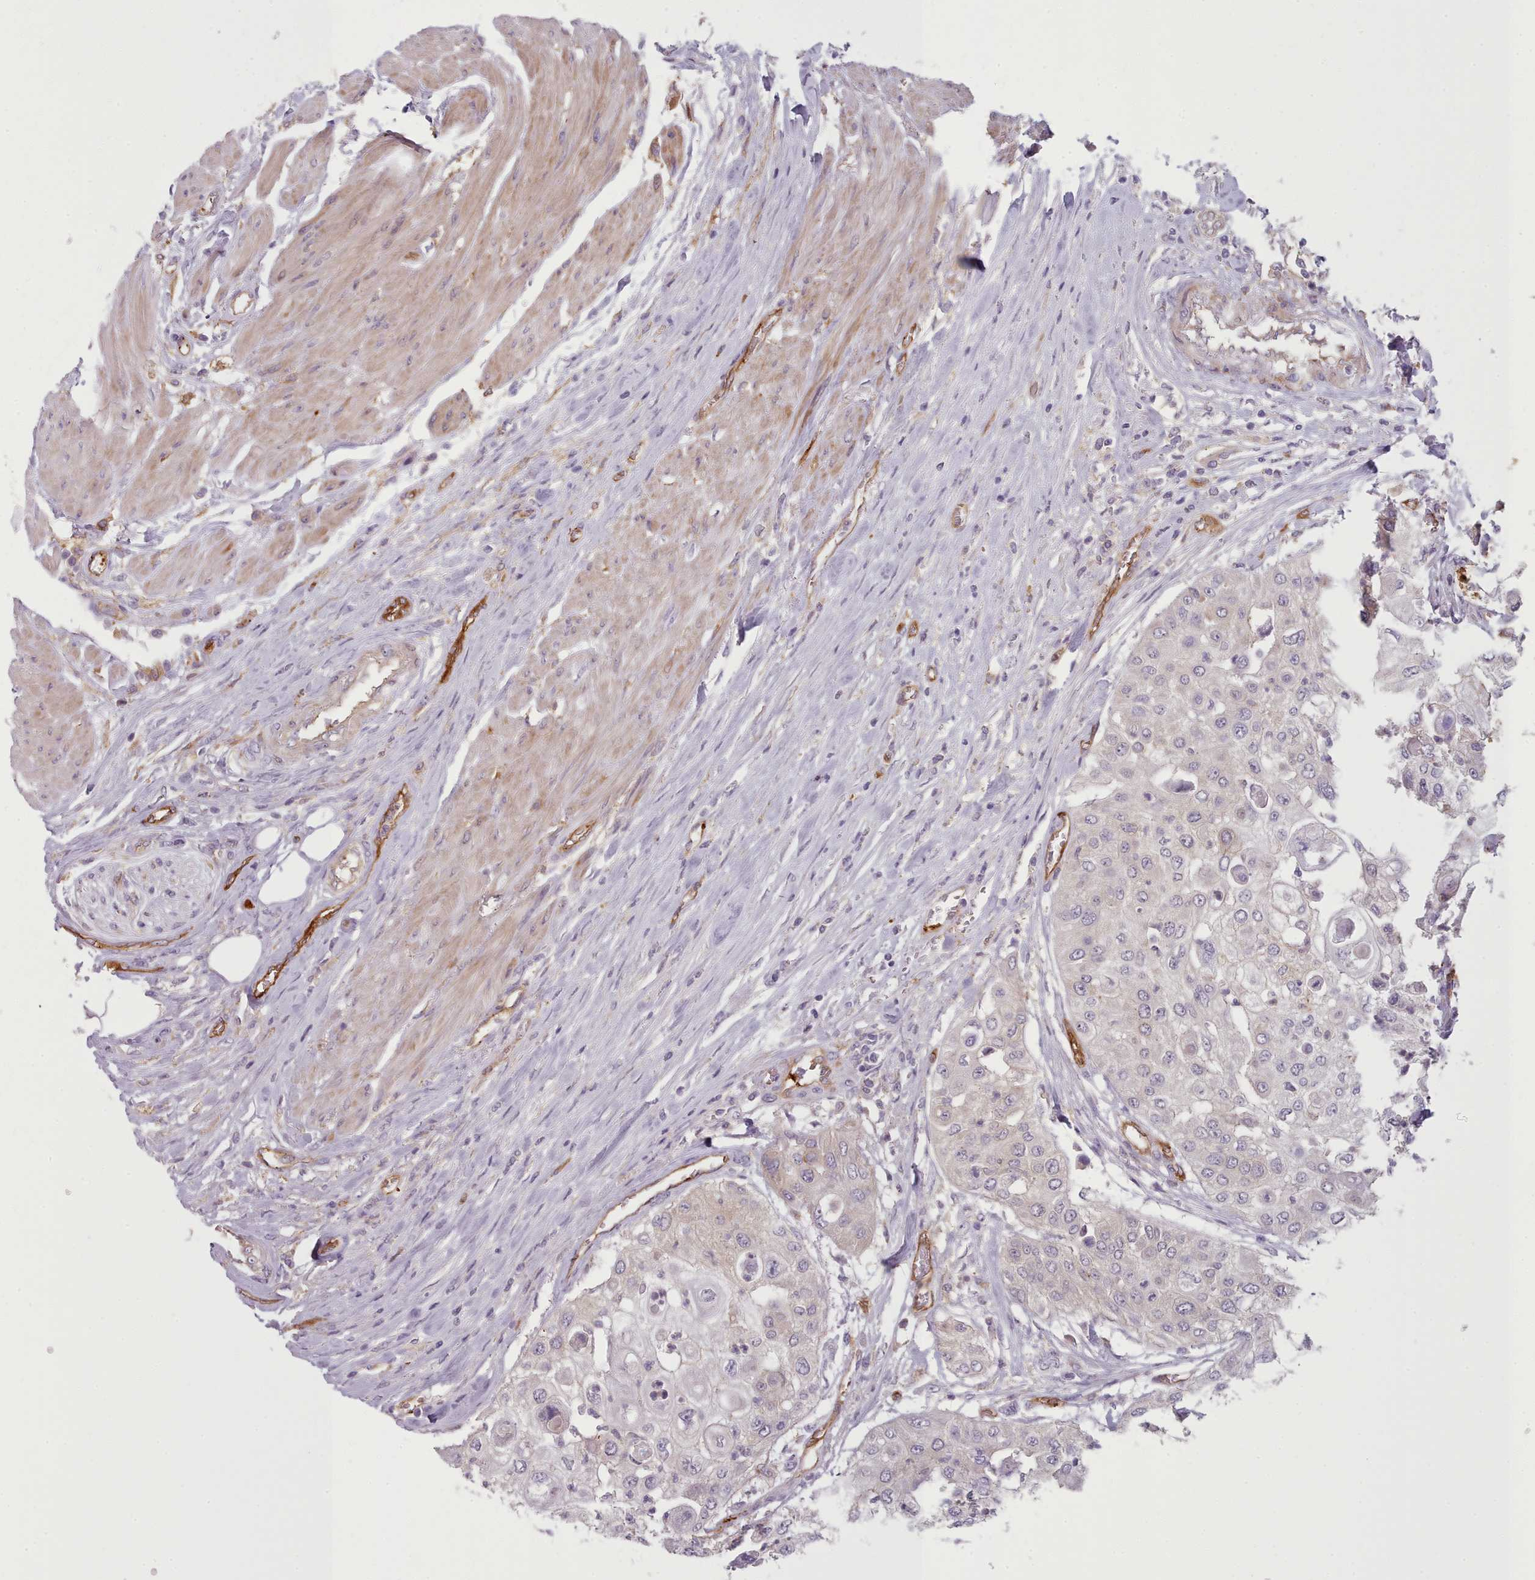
{"staining": {"intensity": "negative", "quantity": "none", "location": "none"}, "tissue": "urothelial cancer", "cell_type": "Tumor cells", "image_type": "cancer", "snomed": [{"axis": "morphology", "description": "Urothelial carcinoma, High grade"}, {"axis": "topography", "description": "Urinary bladder"}], "caption": "A photomicrograph of urothelial cancer stained for a protein displays no brown staining in tumor cells.", "gene": "CD300LF", "patient": {"sex": "female", "age": 79}}